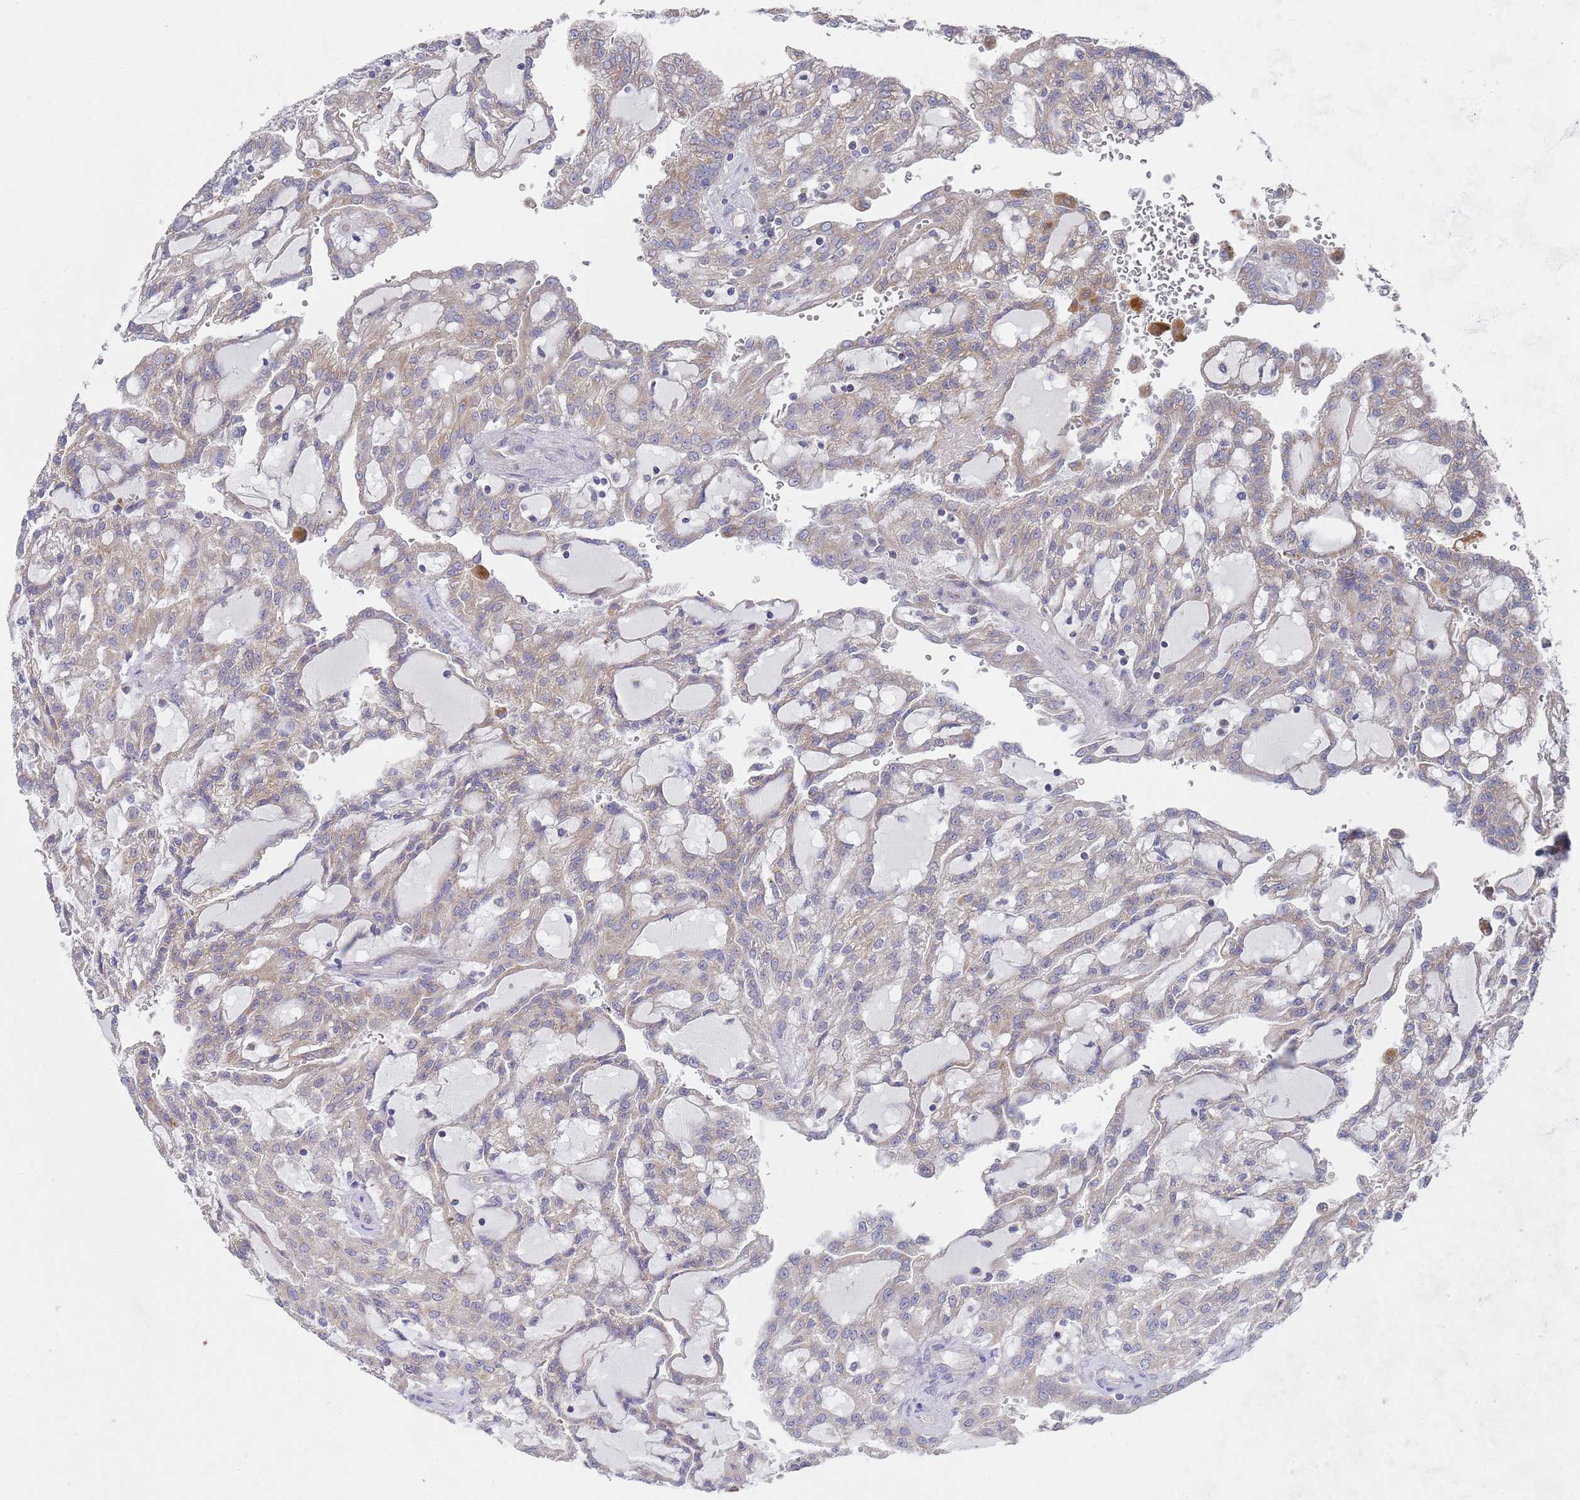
{"staining": {"intensity": "weak", "quantity": "25%-75%", "location": "cytoplasmic/membranous"}, "tissue": "renal cancer", "cell_type": "Tumor cells", "image_type": "cancer", "snomed": [{"axis": "morphology", "description": "Adenocarcinoma, NOS"}, {"axis": "topography", "description": "Kidney"}], "caption": "This image displays renal cancer stained with immunohistochemistry to label a protein in brown. The cytoplasmic/membranous of tumor cells show weak positivity for the protein. Nuclei are counter-stained blue.", "gene": "NPEPPS", "patient": {"sex": "male", "age": 63}}